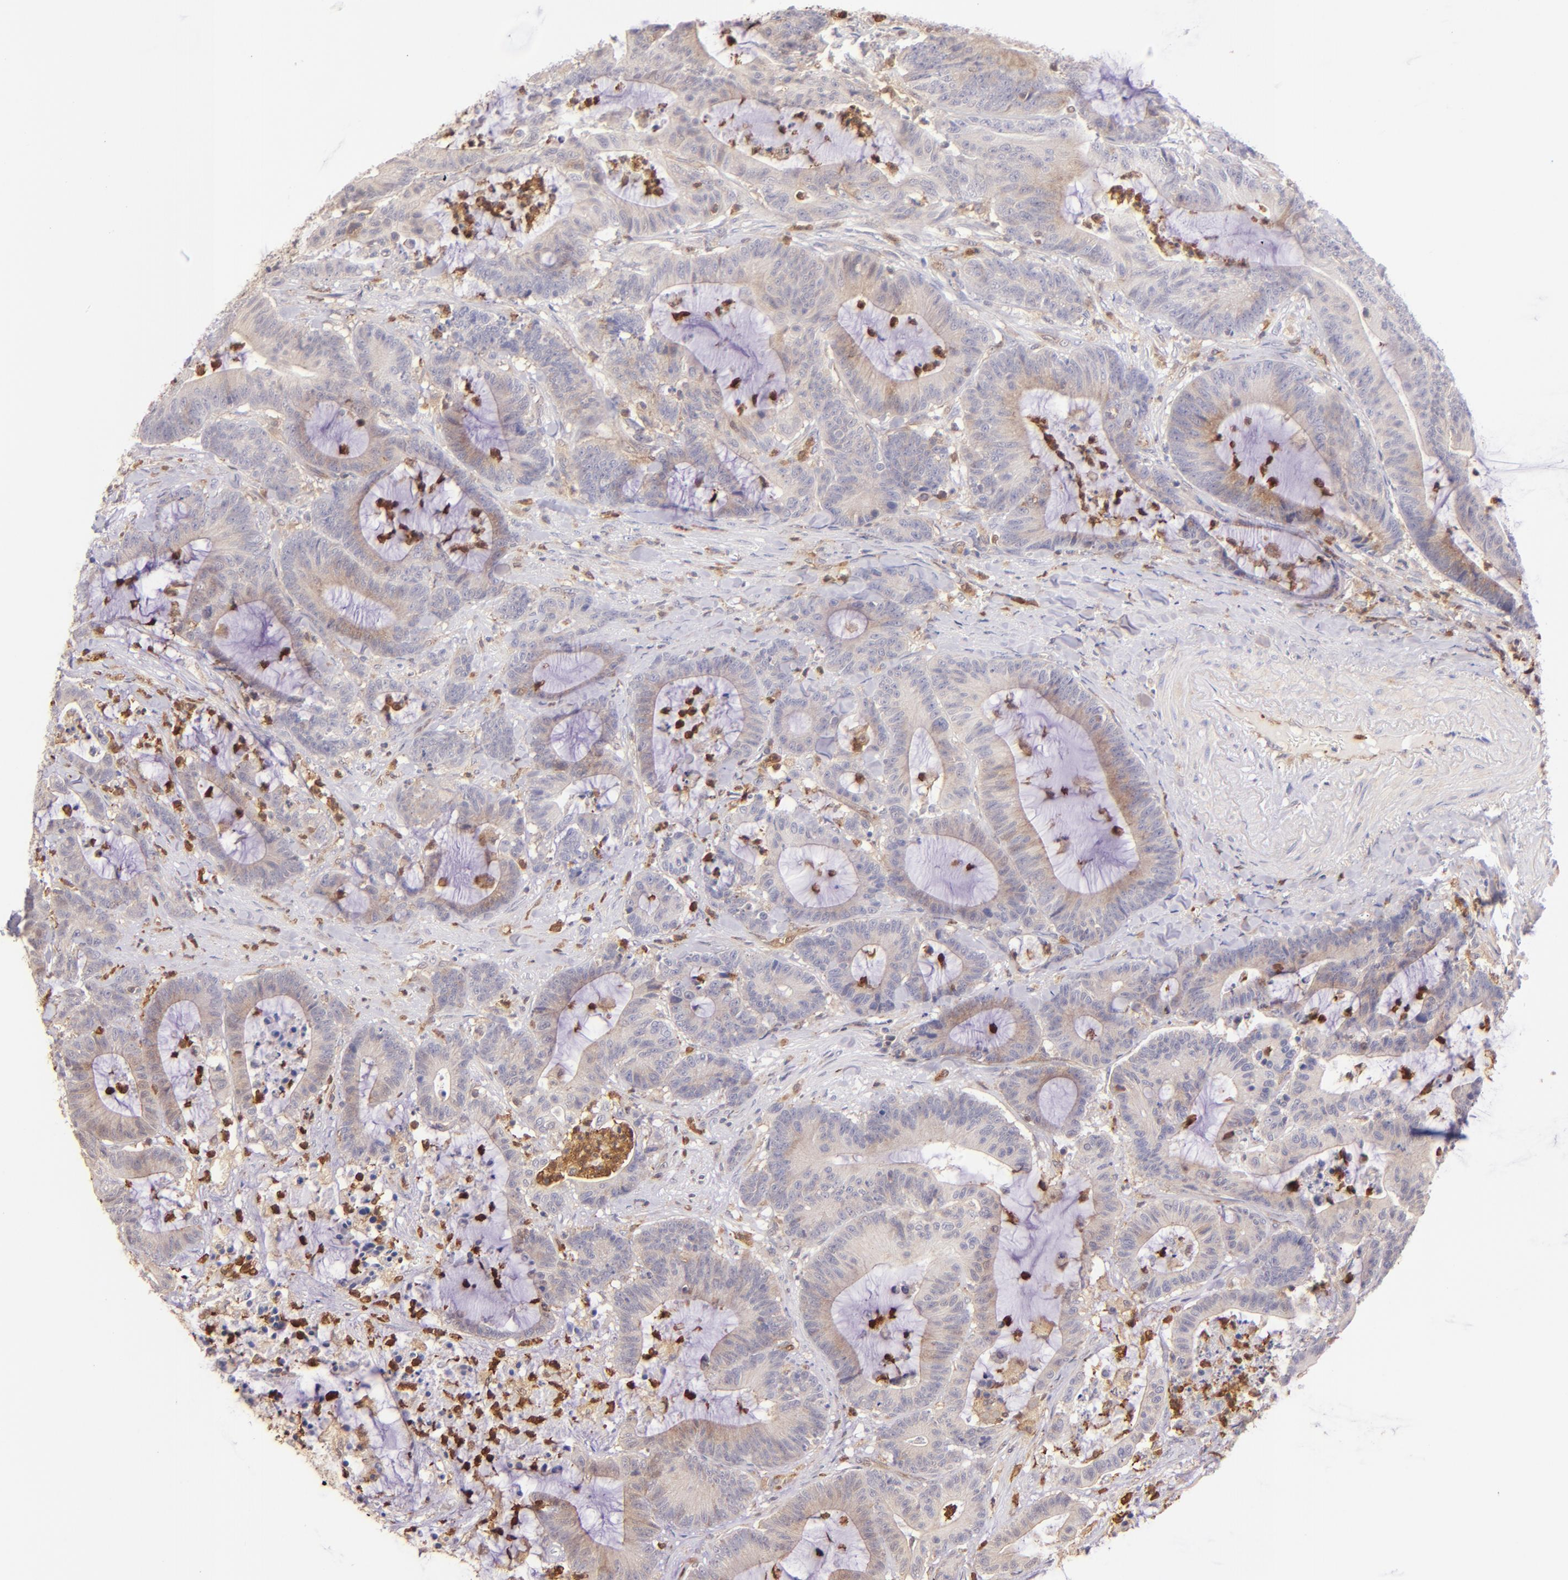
{"staining": {"intensity": "weak", "quantity": "25%-75%", "location": "cytoplasmic/membranous"}, "tissue": "colorectal cancer", "cell_type": "Tumor cells", "image_type": "cancer", "snomed": [{"axis": "morphology", "description": "Adenocarcinoma, NOS"}, {"axis": "topography", "description": "Colon"}], "caption": "An IHC micrograph of tumor tissue is shown. Protein staining in brown labels weak cytoplasmic/membranous positivity in colorectal cancer (adenocarcinoma) within tumor cells.", "gene": "BTK", "patient": {"sex": "female", "age": 84}}